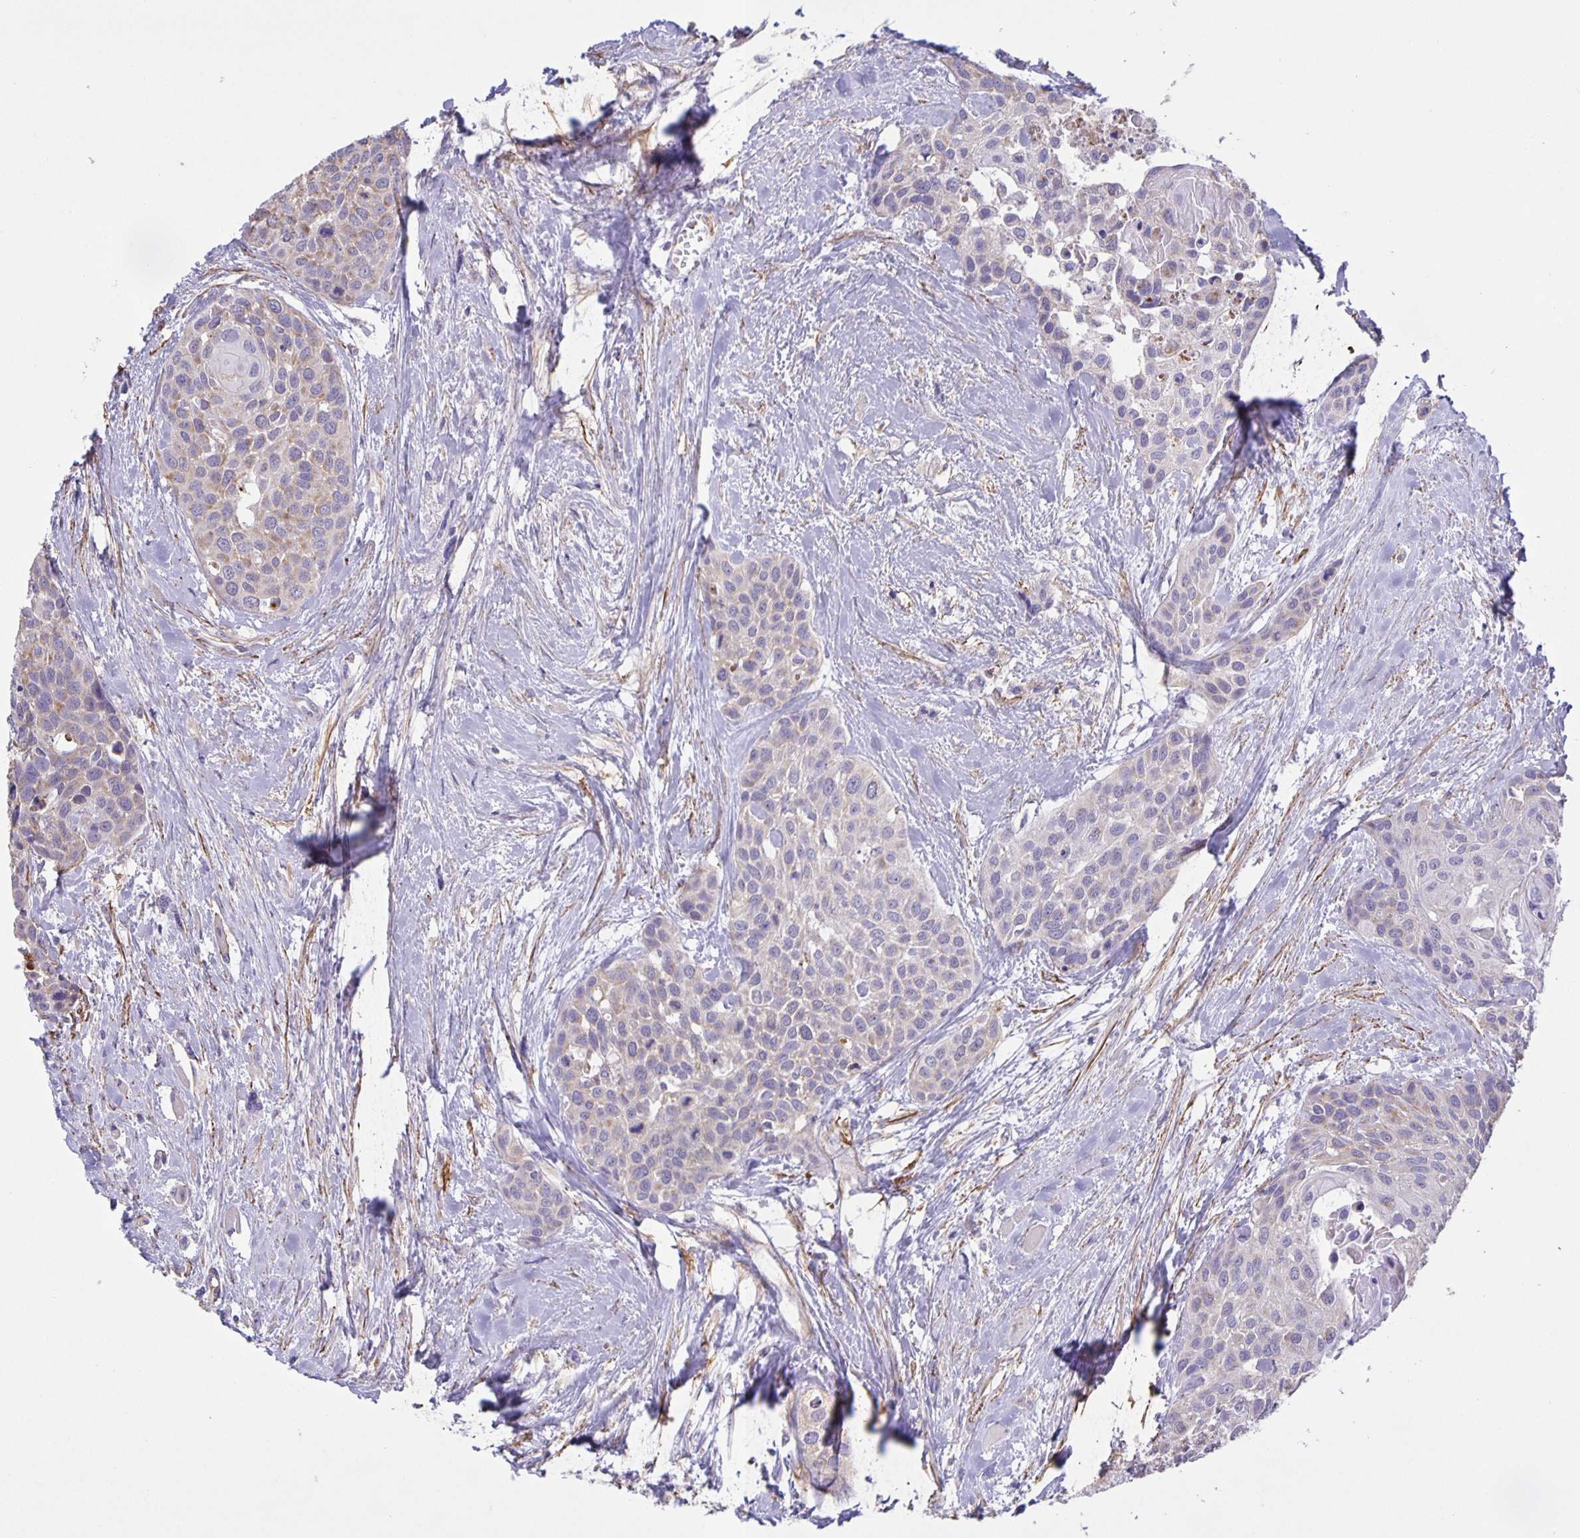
{"staining": {"intensity": "weak", "quantity": "<25%", "location": "cytoplasmic/membranous"}, "tissue": "head and neck cancer", "cell_type": "Tumor cells", "image_type": "cancer", "snomed": [{"axis": "morphology", "description": "Squamous cell carcinoma, NOS"}, {"axis": "topography", "description": "Head-Neck"}], "caption": "Immunohistochemical staining of squamous cell carcinoma (head and neck) demonstrates no significant positivity in tumor cells. (Immunohistochemistry, brightfield microscopy, high magnification).", "gene": "SRCIN1", "patient": {"sex": "female", "age": 50}}